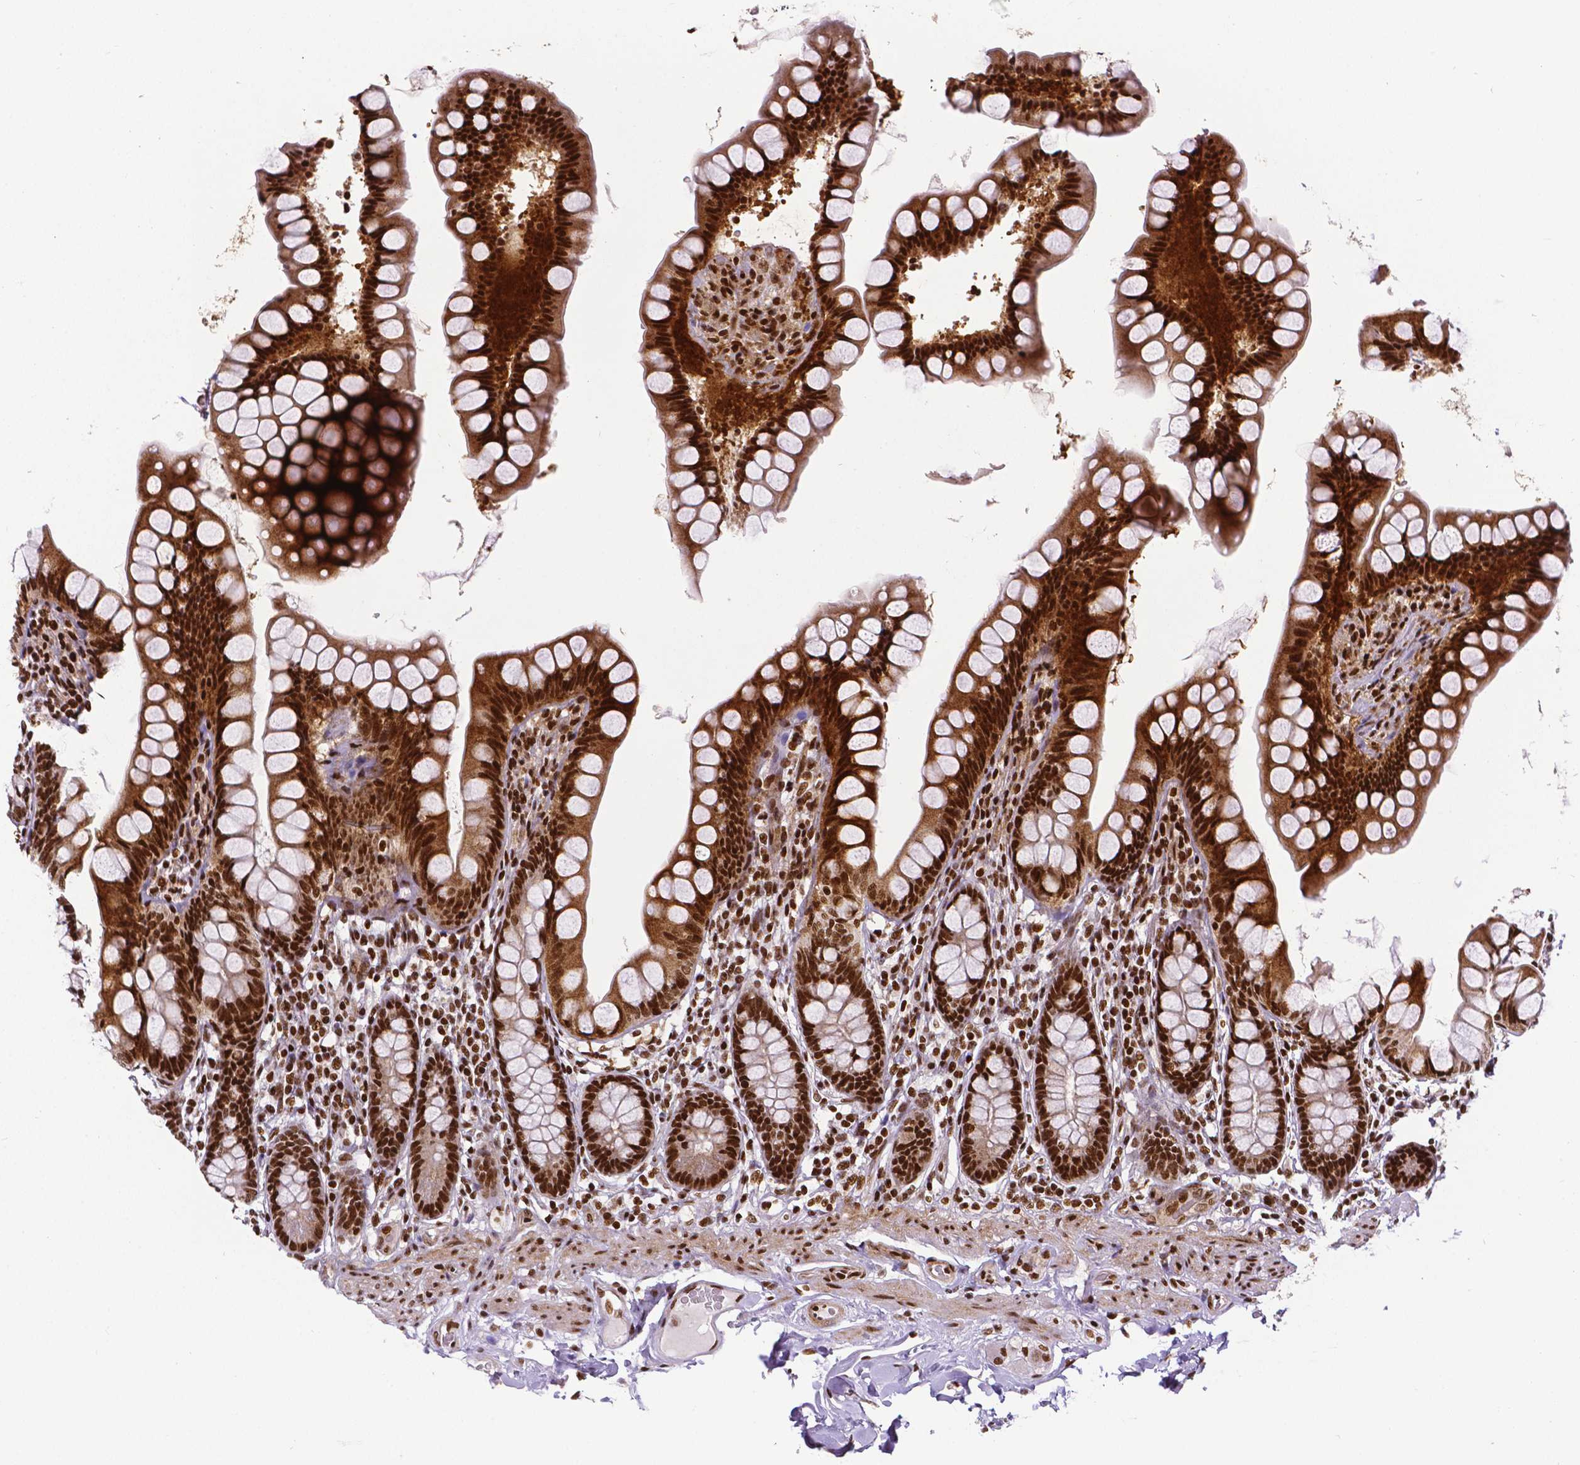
{"staining": {"intensity": "strong", "quantity": ">75%", "location": "cytoplasmic/membranous,nuclear"}, "tissue": "small intestine", "cell_type": "Glandular cells", "image_type": "normal", "snomed": [{"axis": "morphology", "description": "Normal tissue, NOS"}, {"axis": "topography", "description": "Small intestine"}], "caption": "IHC of normal human small intestine demonstrates high levels of strong cytoplasmic/membranous,nuclear staining in approximately >75% of glandular cells. (DAB (3,3'-diaminobenzidine) IHC, brown staining for protein, blue staining for nuclei).", "gene": "CTCF", "patient": {"sex": "male", "age": 70}}